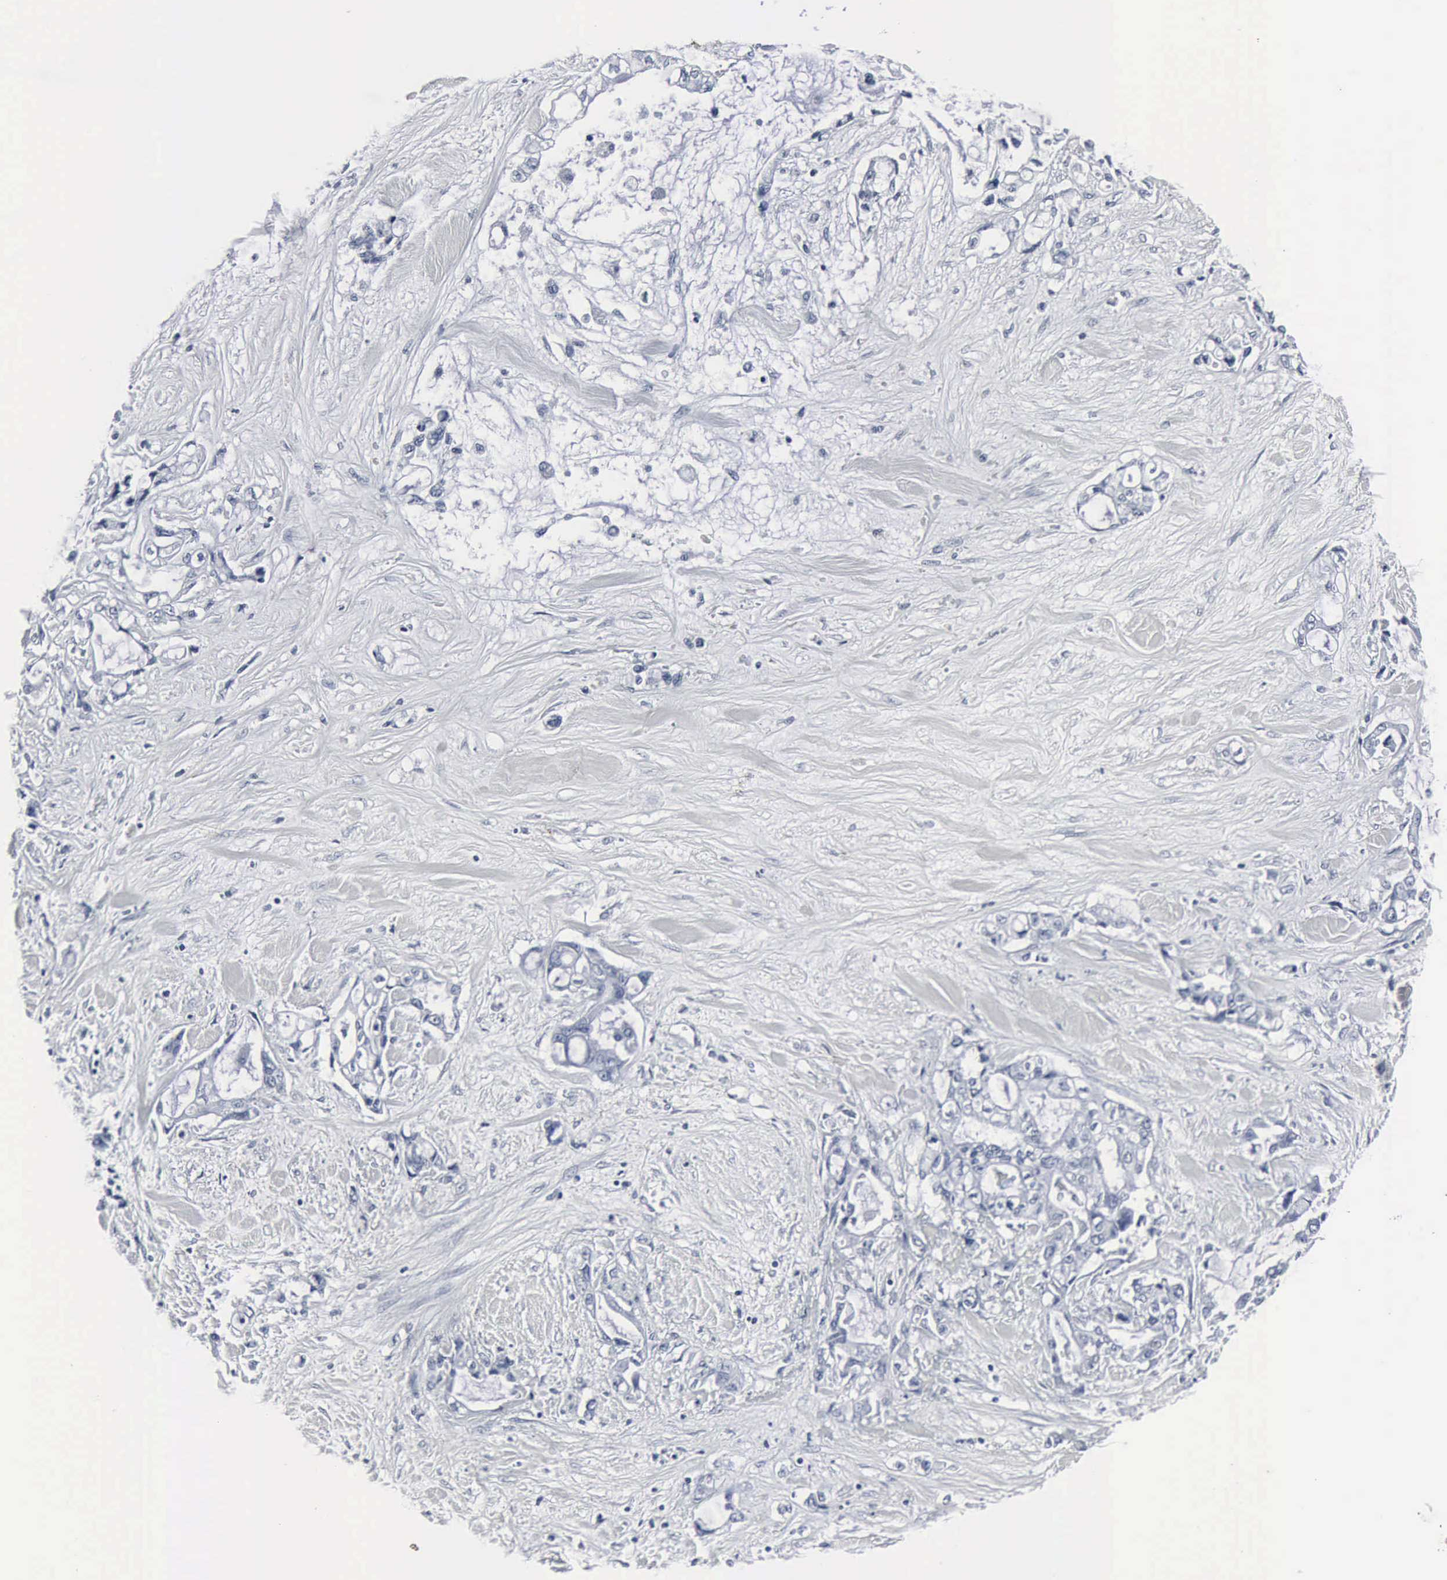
{"staining": {"intensity": "negative", "quantity": "none", "location": "none"}, "tissue": "pancreatic cancer", "cell_type": "Tumor cells", "image_type": "cancer", "snomed": [{"axis": "morphology", "description": "Adenocarcinoma, NOS"}, {"axis": "topography", "description": "Pancreas"}], "caption": "Tumor cells show no significant staining in pancreatic cancer. (Immunohistochemistry, brightfield microscopy, high magnification).", "gene": "SNAP25", "patient": {"sex": "female", "age": 70}}